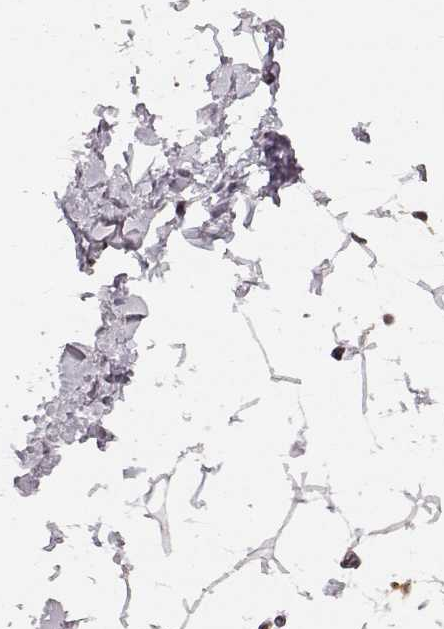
{"staining": {"intensity": "negative", "quantity": "none", "location": "none"}, "tissue": "breast", "cell_type": "Adipocytes", "image_type": "normal", "snomed": [{"axis": "morphology", "description": "Normal tissue, NOS"}, {"axis": "topography", "description": "Breast"}], "caption": "High magnification brightfield microscopy of normal breast stained with DAB (brown) and counterstained with hematoxylin (blue): adipocytes show no significant expression.", "gene": "MFSD1", "patient": {"sex": "female", "age": 32}}